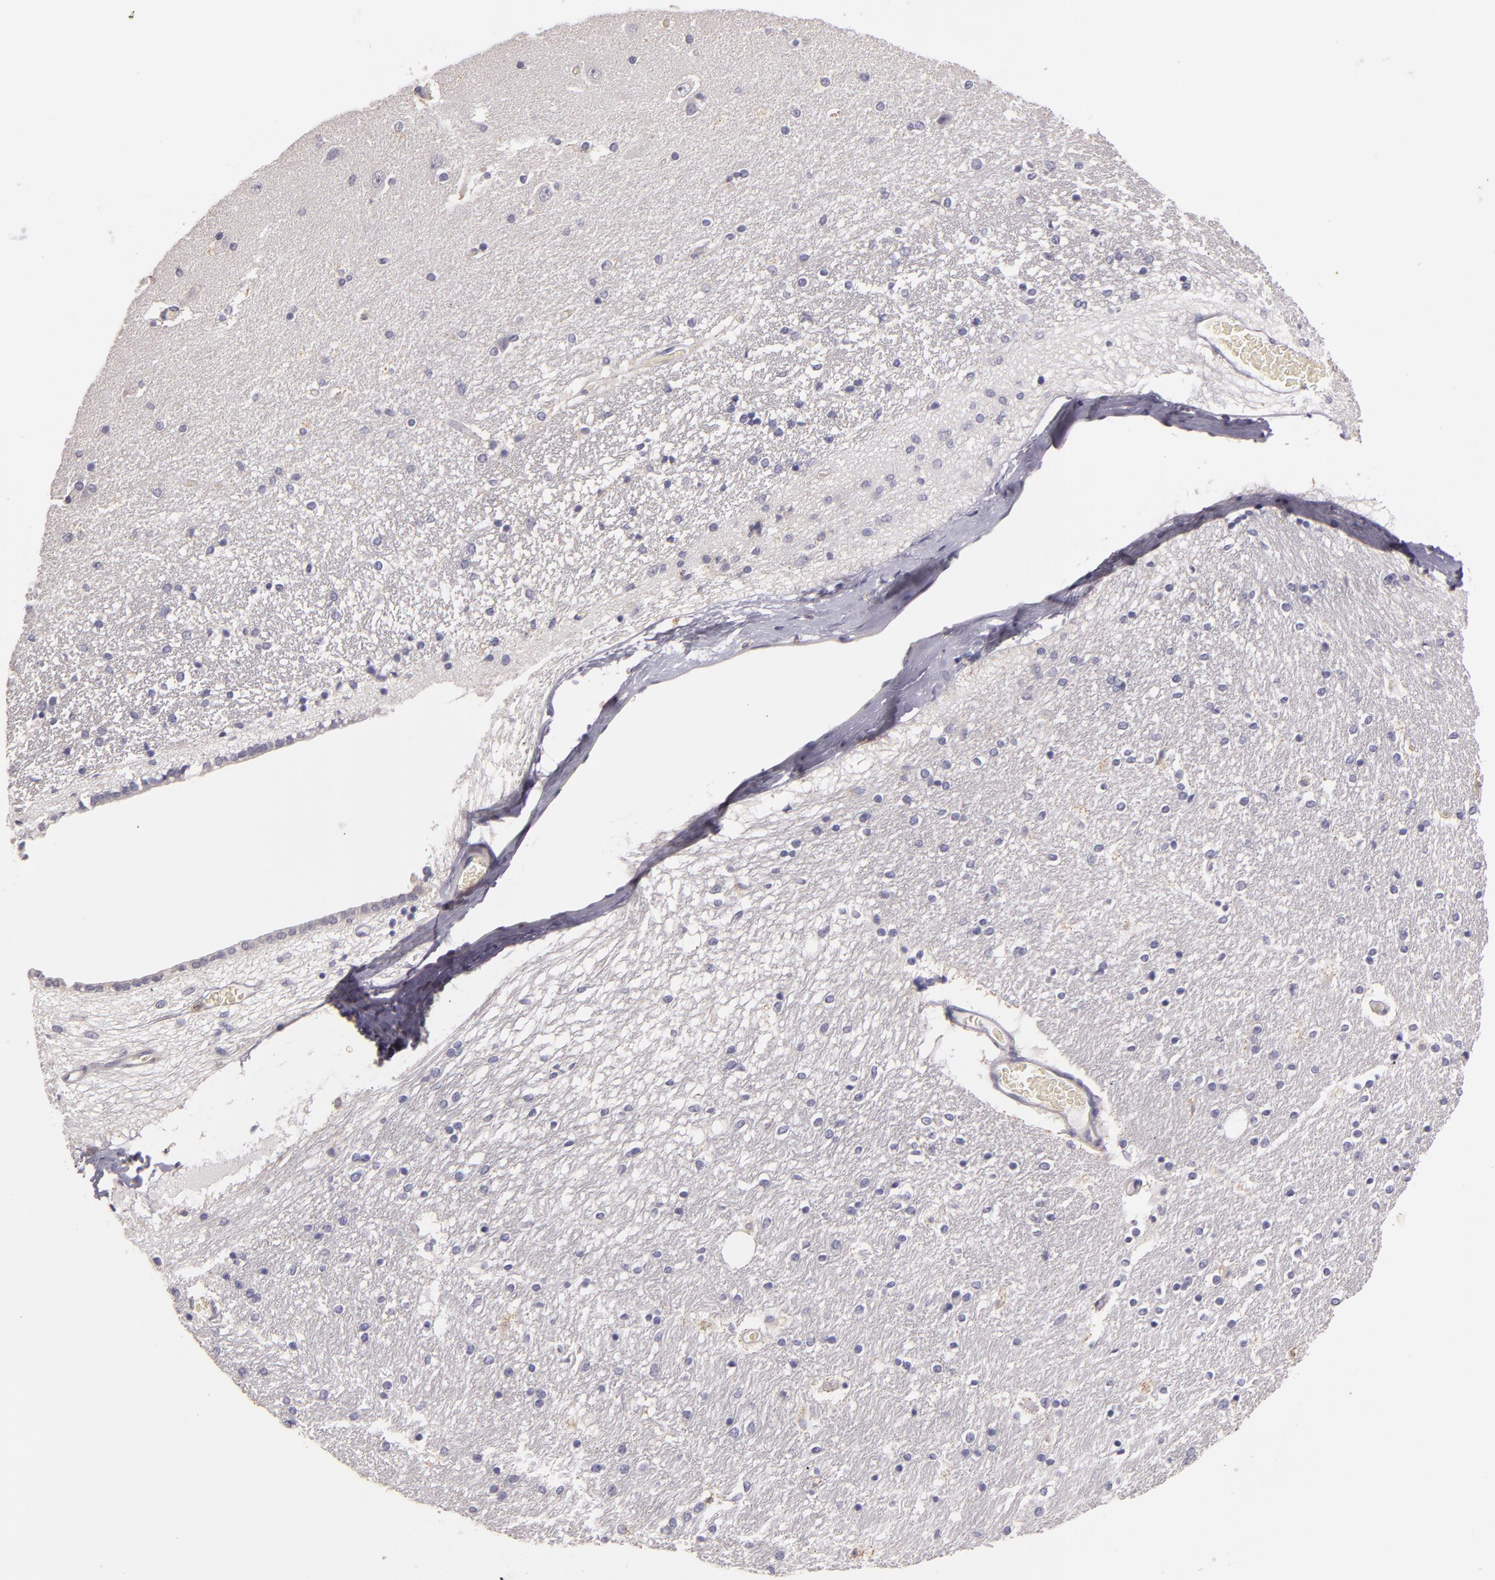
{"staining": {"intensity": "negative", "quantity": "none", "location": "none"}, "tissue": "hippocampus", "cell_type": "Glial cells", "image_type": "normal", "snomed": [{"axis": "morphology", "description": "Normal tissue, NOS"}, {"axis": "topography", "description": "Hippocampus"}], "caption": "This is an immunohistochemistry (IHC) image of unremarkable human hippocampus. There is no positivity in glial cells.", "gene": "TLR8", "patient": {"sex": "female", "age": 54}}